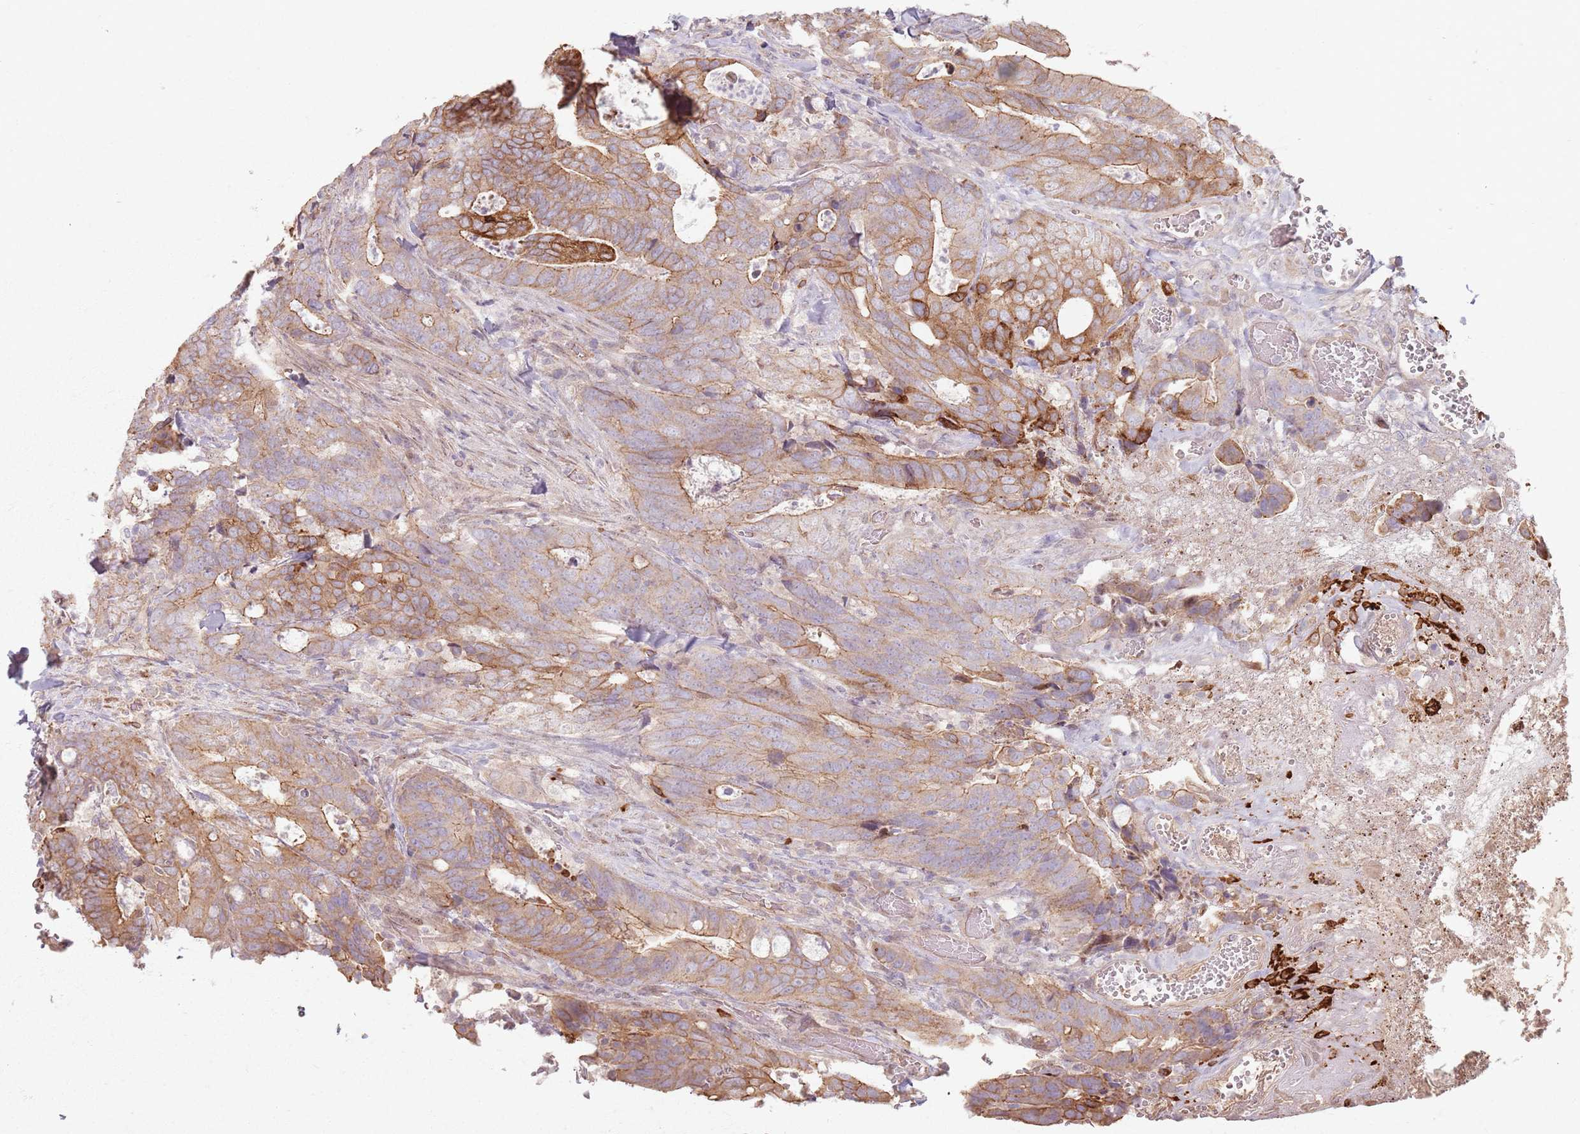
{"staining": {"intensity": "moderate", "quantity": ">75%", "location": "cytoplasmic/membranous"}, "tissue": "colorectal cancer", "cell_type": "Tumor cells", "image_type": "cancer", "snomed": [{"axis": "morphology", "description": "Adenocarcinoma, NOS"}, {"axis": "topography", "description": "Colon"}], "caption": "This micrograph shows colorectal cancer stained with immunohistochemistry (IHC) to label a protein in brown. The cytoplasmic/membranous of tumor cells show moderate positivity for the protein. Nuclei are counter-stained blue.", "gene": "KCNA5", "patient": {"sex": "female", "age": 82}}